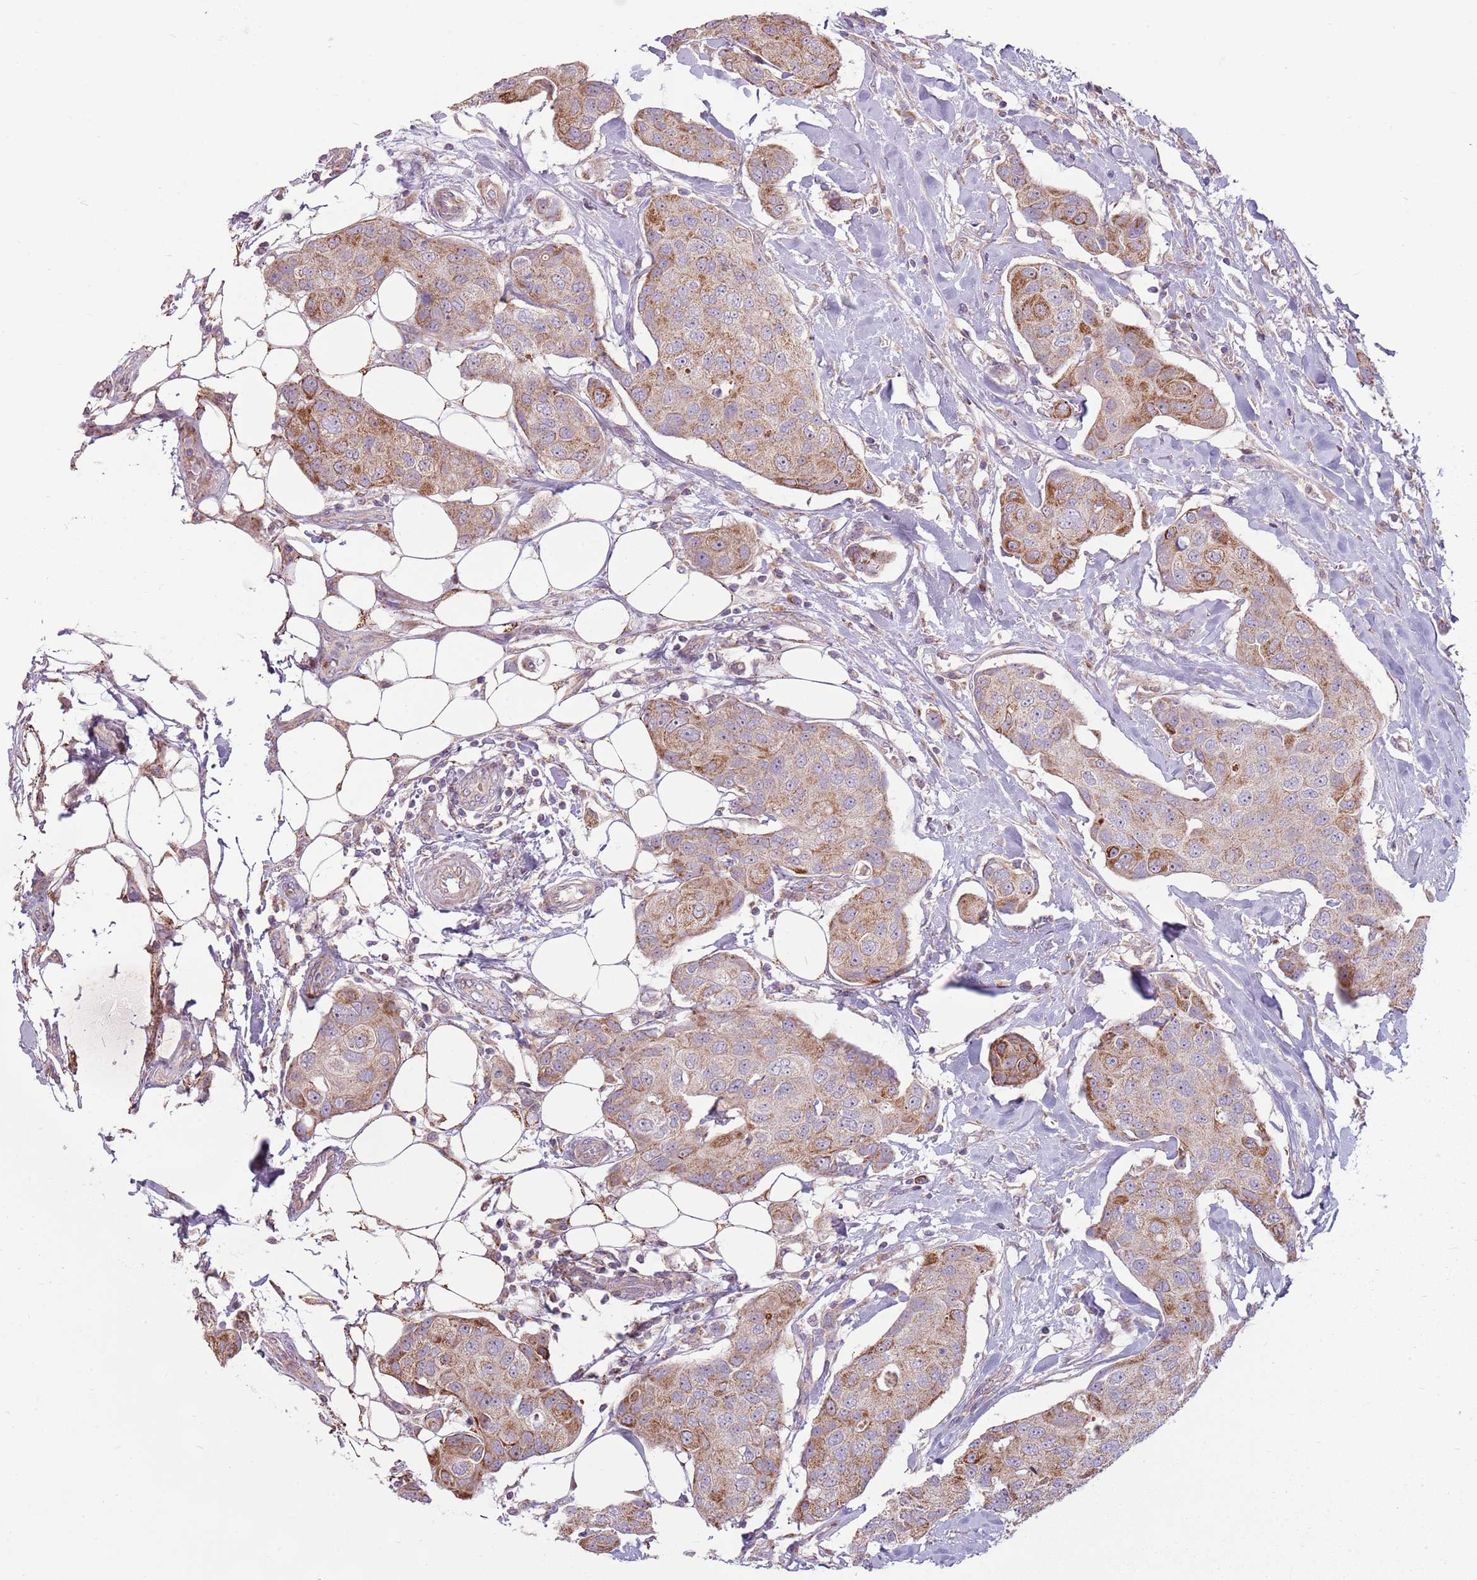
{"staining": {"intensity": "moderate", "quantity": ">75%", "location": "cytoplasmic/membranous"}, "tissue": "breast cancer", "cell_type": "Tumor cells", "image_type": "cancer", "snomed": [{"axis": "morphology", "description": "Duct carcinoma"}, {"axis": "topography", "description": "Breast"}, {"axis": "topography", "description": "Lymph node"}], "caption": "Immunohistochemical staining of invasive ductal carcinoma (breast) demonstrates medium levels of moderate cytoplasmic/membranous expression in about >75% of tumor cells. (Stains: DAB (3,3'-diaminobenzidine) in brown, nuclei in blue, Microscopy: brightfield microscopy at high magnification).", "gene": "ZNF530", "patient": {"sex": "female", "age": 80}}